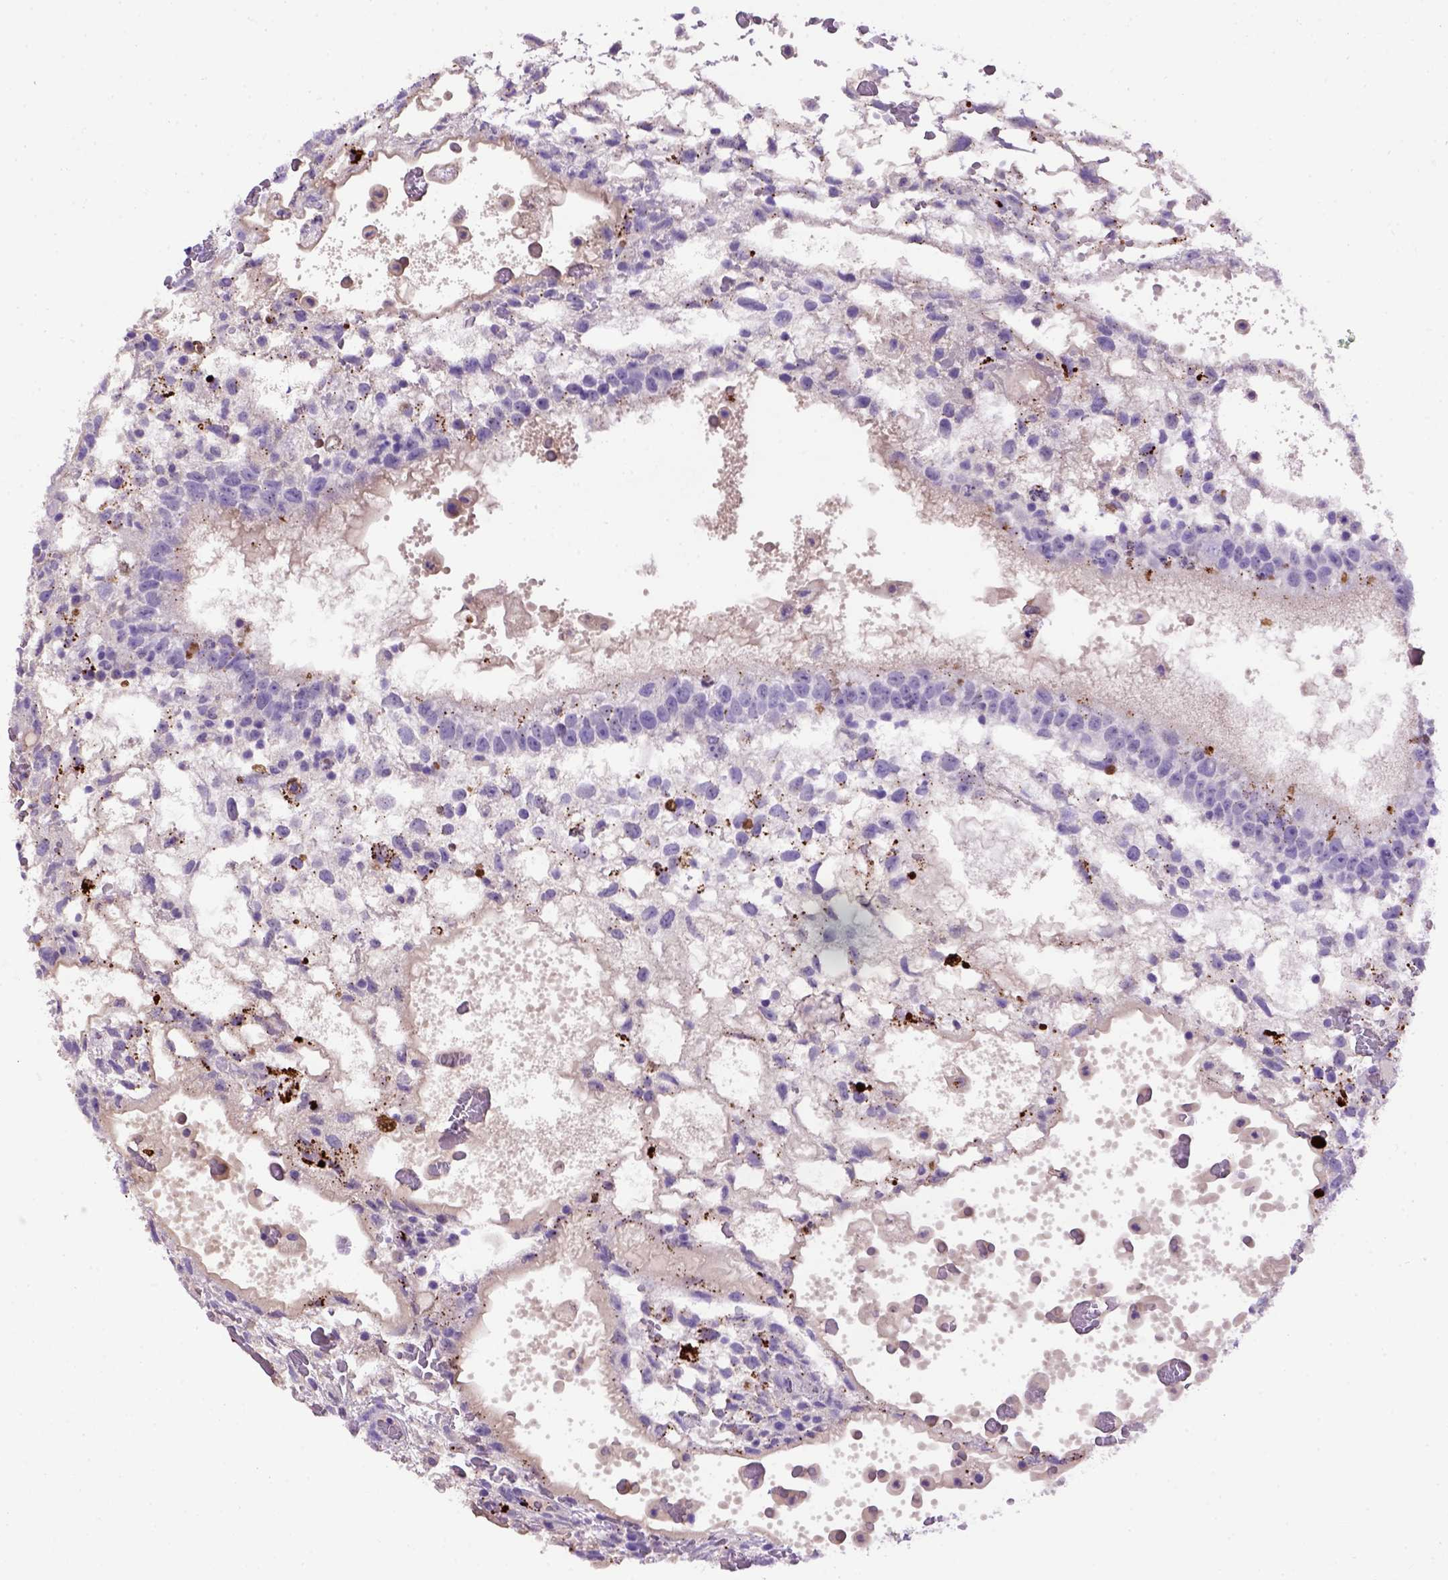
{"staining": {"intensity": "negative", "quantity": "none", "location": "none"}, "tissue": "testis cancer", "cell_type": "Tumor cells", "image_type": "cancer", "snomed": [{"axis": "morphology", "description": "Normal tissue, NOS"}, {"axis": "morphology", "description": "Carcinoma, Embryonal, NOS"}, {"axis": "topography", "description": "Testis"}], "caption": "Immunohistochemistry (IHC) of human testis cancer reveals no expression in tumor cells.", "gene": "ADAM12", "patient": {"sex": "male", "age": 32}}